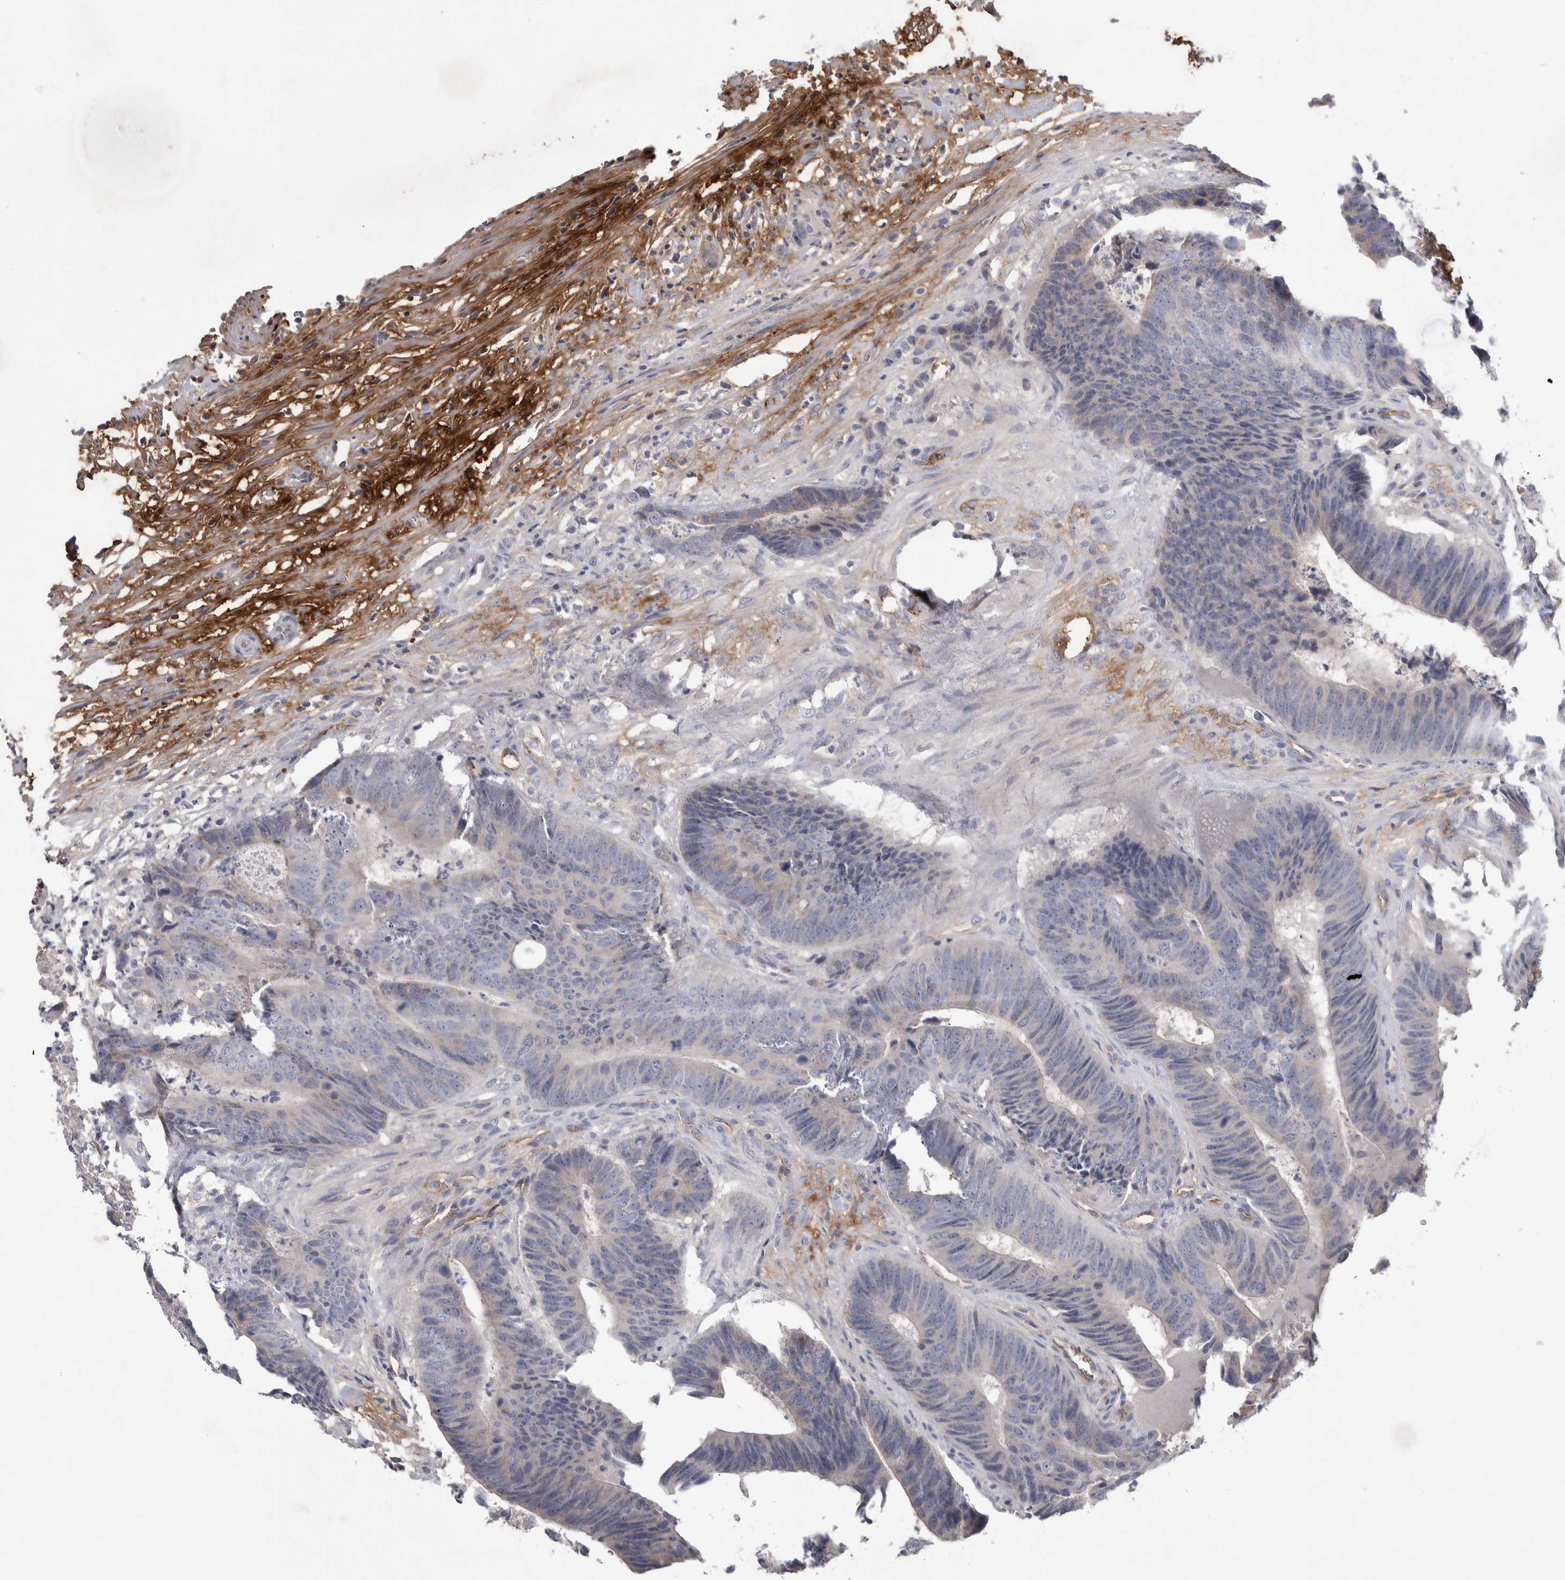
{"staining": {"intensity": "weak", "quantity": "<25%", "location": "cytoplasmic/membranous"}, "tissue": "colorectal cancer", "cell_type": "Tumor cells", "image_type": "cancer", "snomed": [{"axis": "morphology", "description": "Adenocarcinoma, NOS"}, {"axis": "topography", "description": "Colon"}], "caption": "The photomicrograph exhibits no staining of tumor cells in colorectal cancer.", "gene": "CEP131", "patient": {"sex": "male", "age": 56}}